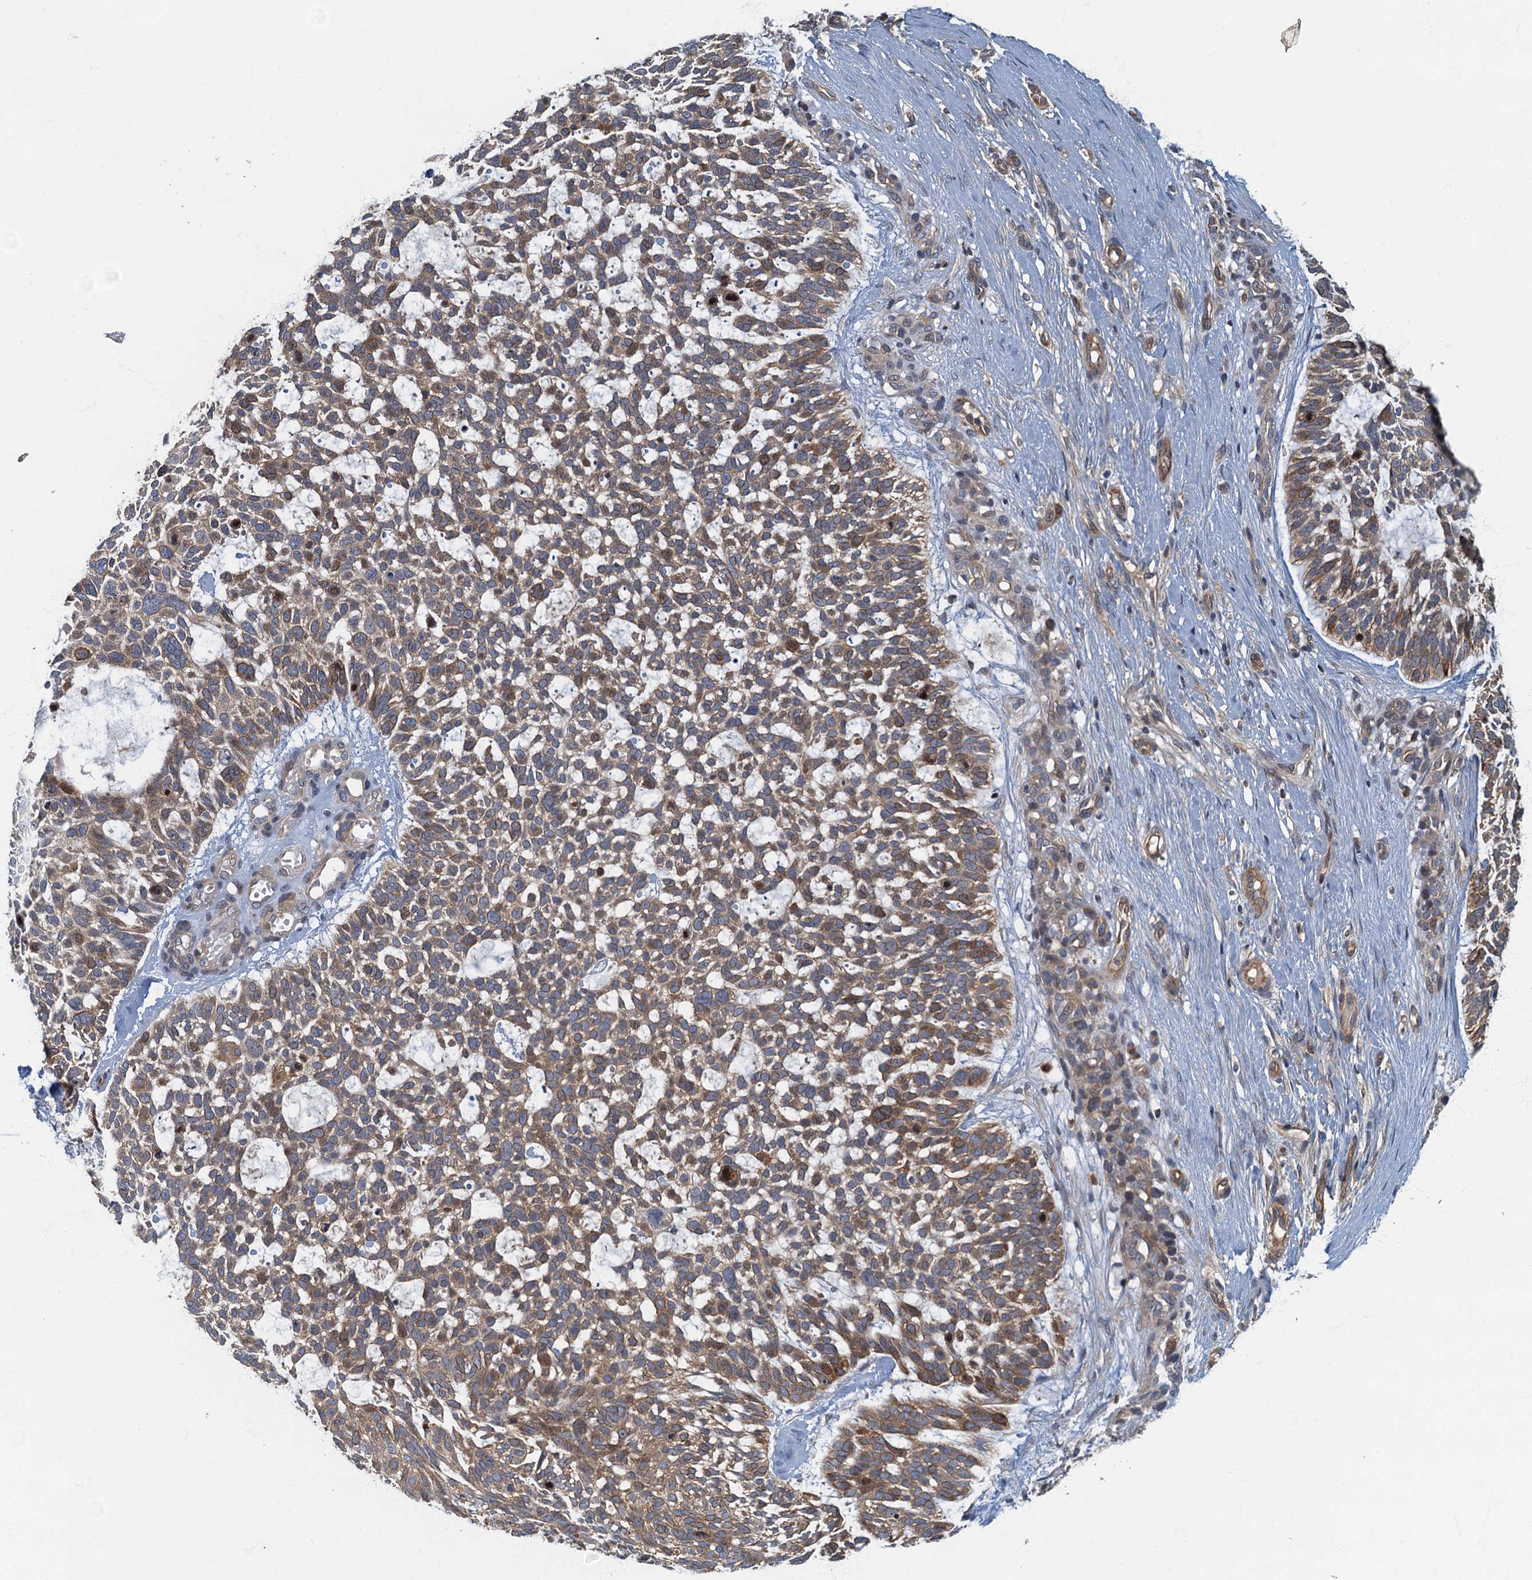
{"staining": {"intensity": "moderate", "quantity": ">75%", "location": "cytoplasmic/membranous"}, "tissue": "skin cancer", "cell_type": "Tumor cells", "image_type": "cancer", "snomed": [{"axis": "morphology", "description": "Basal cell carcinoma"}, {"axis": "topography", "description": "Skin"}], "caption": "Basal cell carcinoma (skin) was stained to show a protein in brown. There is medium levels of moderate cytoplasmic/membranous staining in approximately >75% of tumor cells. The protein of interest is stained brown, and the nuclei are stained in blue (DAB IHC with brightfield microscopy, high magnification).", "gene": "CKAP2L", "patient": {"sex": "male", "age": 88}}